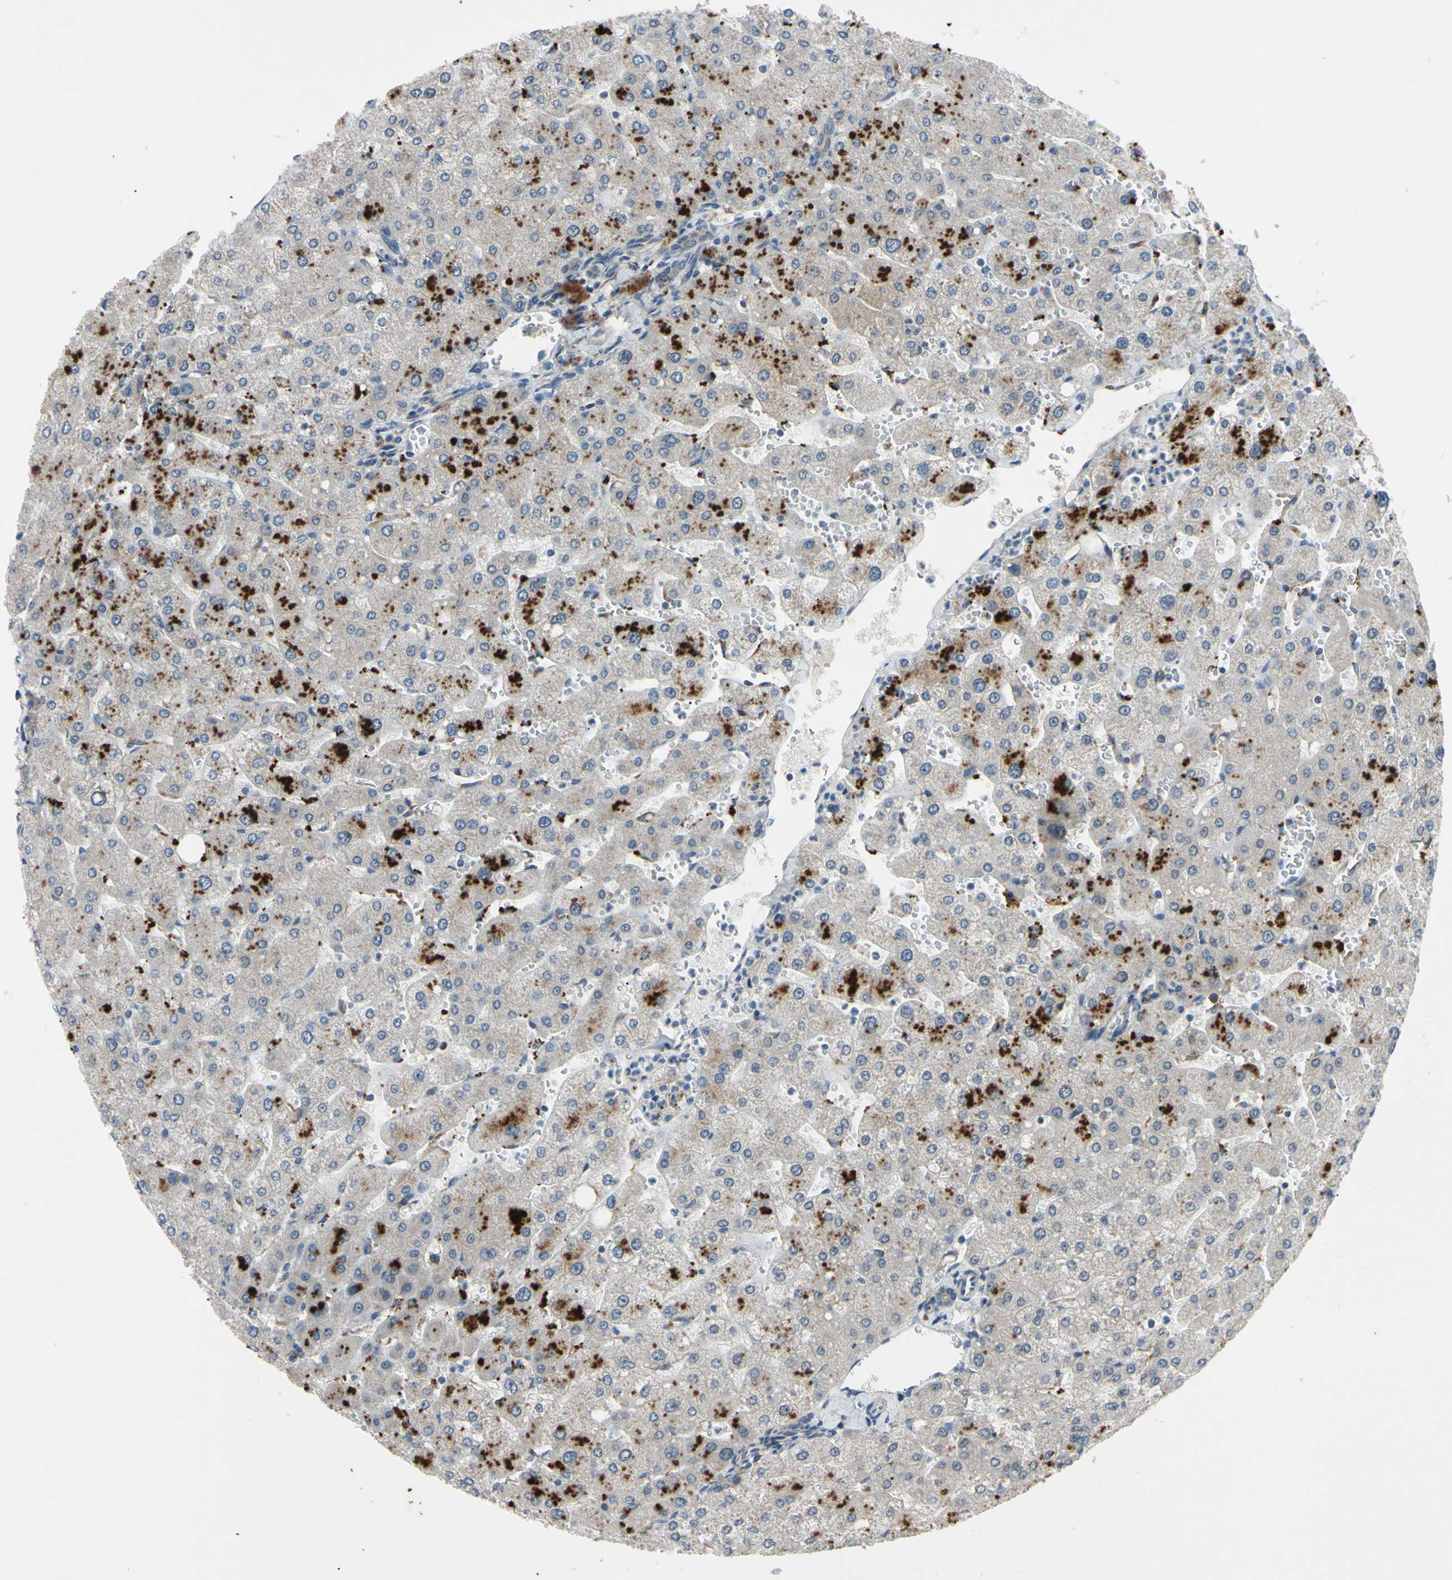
{"staining": {"intensity": "weak", "quantity": "<25%", "location": "cytoplasmic/membranous"}, "tissue": "liver", "cell_type": "Cholangiocytes", "image_type": "normal", "snomed": [{"axis": "morphology", "description": "Normal tissue, NOS"}, {"axis": "topography", "description": "Liver"}], "caption": "Liver was stained to show a protein in brown. There is no significant positivity in cholangiocytes. Nuclei are stained in blue.", "gene": "HILPDA", "patient": {"sex": "male", "age": 55}}